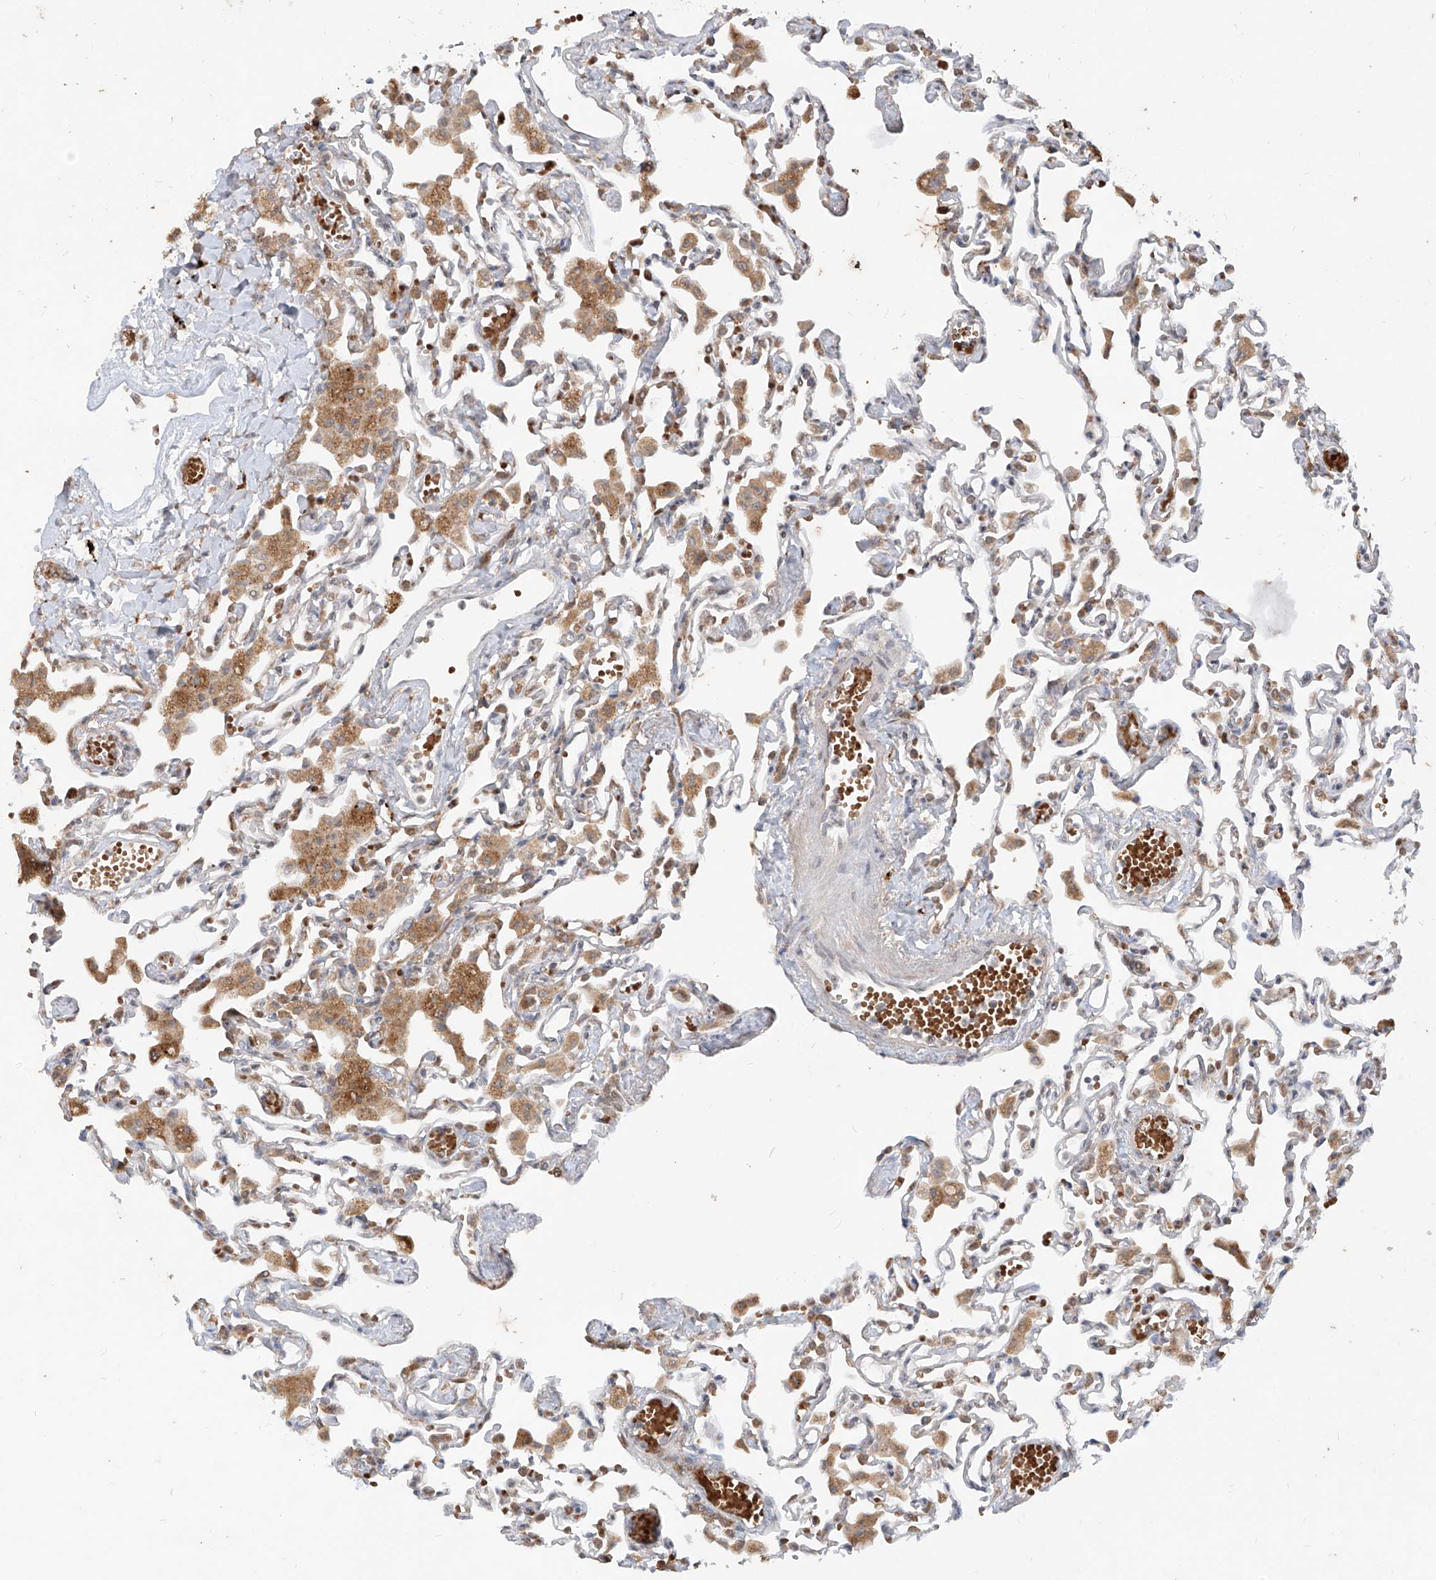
{"staining": {"intensity": "moderate", "quantity": "25%-75%", "location": "cytoplasmic/membranous"}, "tissue": "lung", "cell_type": "Alveolar cells", "image_type": "normal", "snomed": [{"axis": "morphology", "description": "Normal tissue, NOS"}, {"axis": "topography", "description": "Bronchus"}, {"axis": "topography", "description": "Lung"}], "caption": "Protein expression analysis of normal human lung reveals moderate cytoplasmic/membranous expression in approximately 25%-75% of alveolar cells. The staining was performed using DAB to visualize the protein expression in brown, while the nuclei were stained in blue with hematoxylin (Magnification: 20x).", "gene": "MTUS2", "patient": {"sex": "female", "age": 49}}